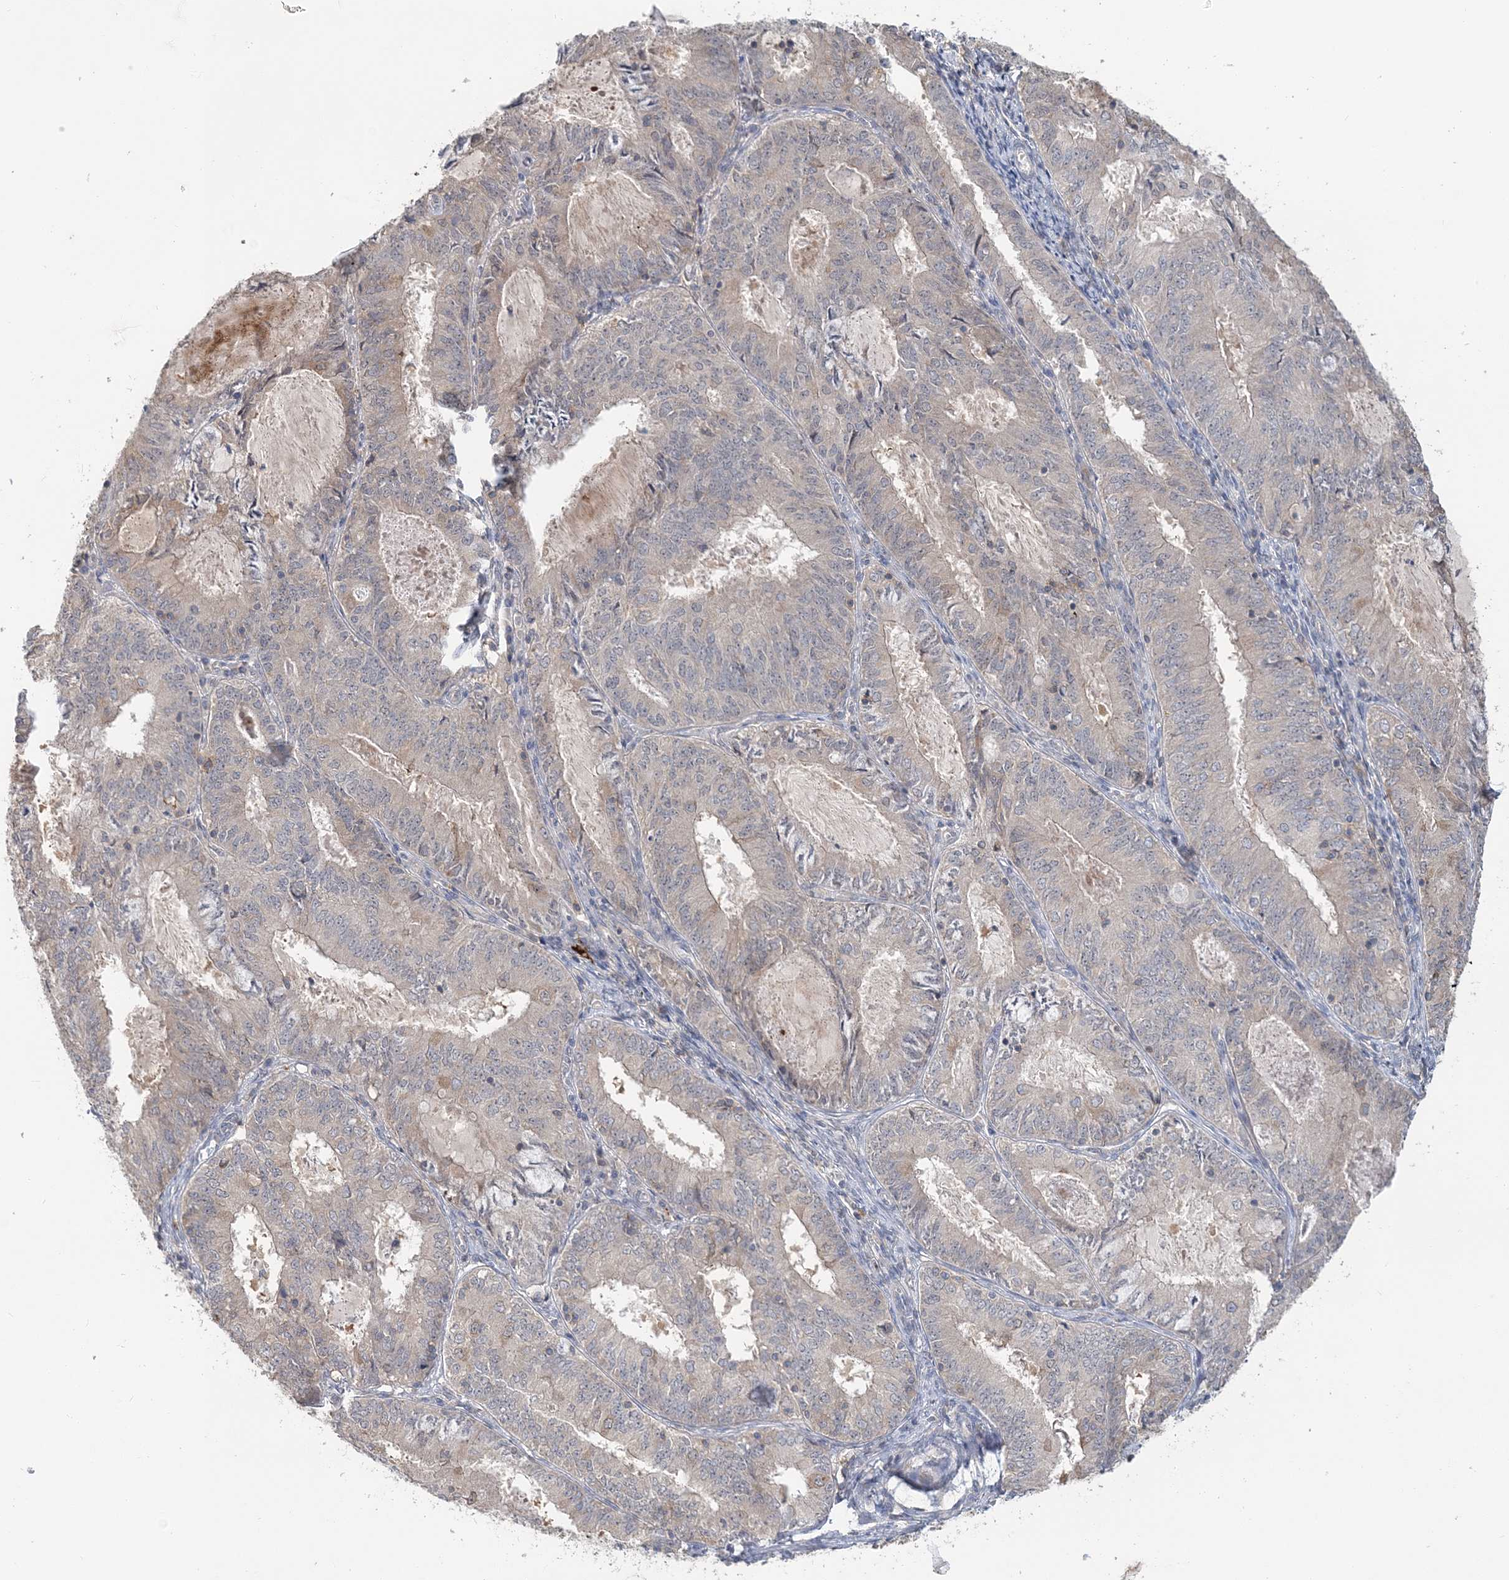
{"staining": {"intensity": "negative", "quantity": "none", "location": "none"}, "tissue": "endometrial cancer", "cell_type": "Tumor cells", "image_type": "cancer", "snomed": [{"axis": "morphology", "description": "Adenocarcinoma, NOS"}, {"axis": "topography", "description": "Endometrium"}], "caption": "Immunohistochemistry (IHC) of endometrial adenocarcinoma displays no expression in tumor cells. The staining was performed using DAB to visualize the protein expression in brown, while the nuclei were stained in blue with hematoxylin (Magnification: 20x).", "gene": "RNF25", "patient": {"sex": "female", "age": 57}}